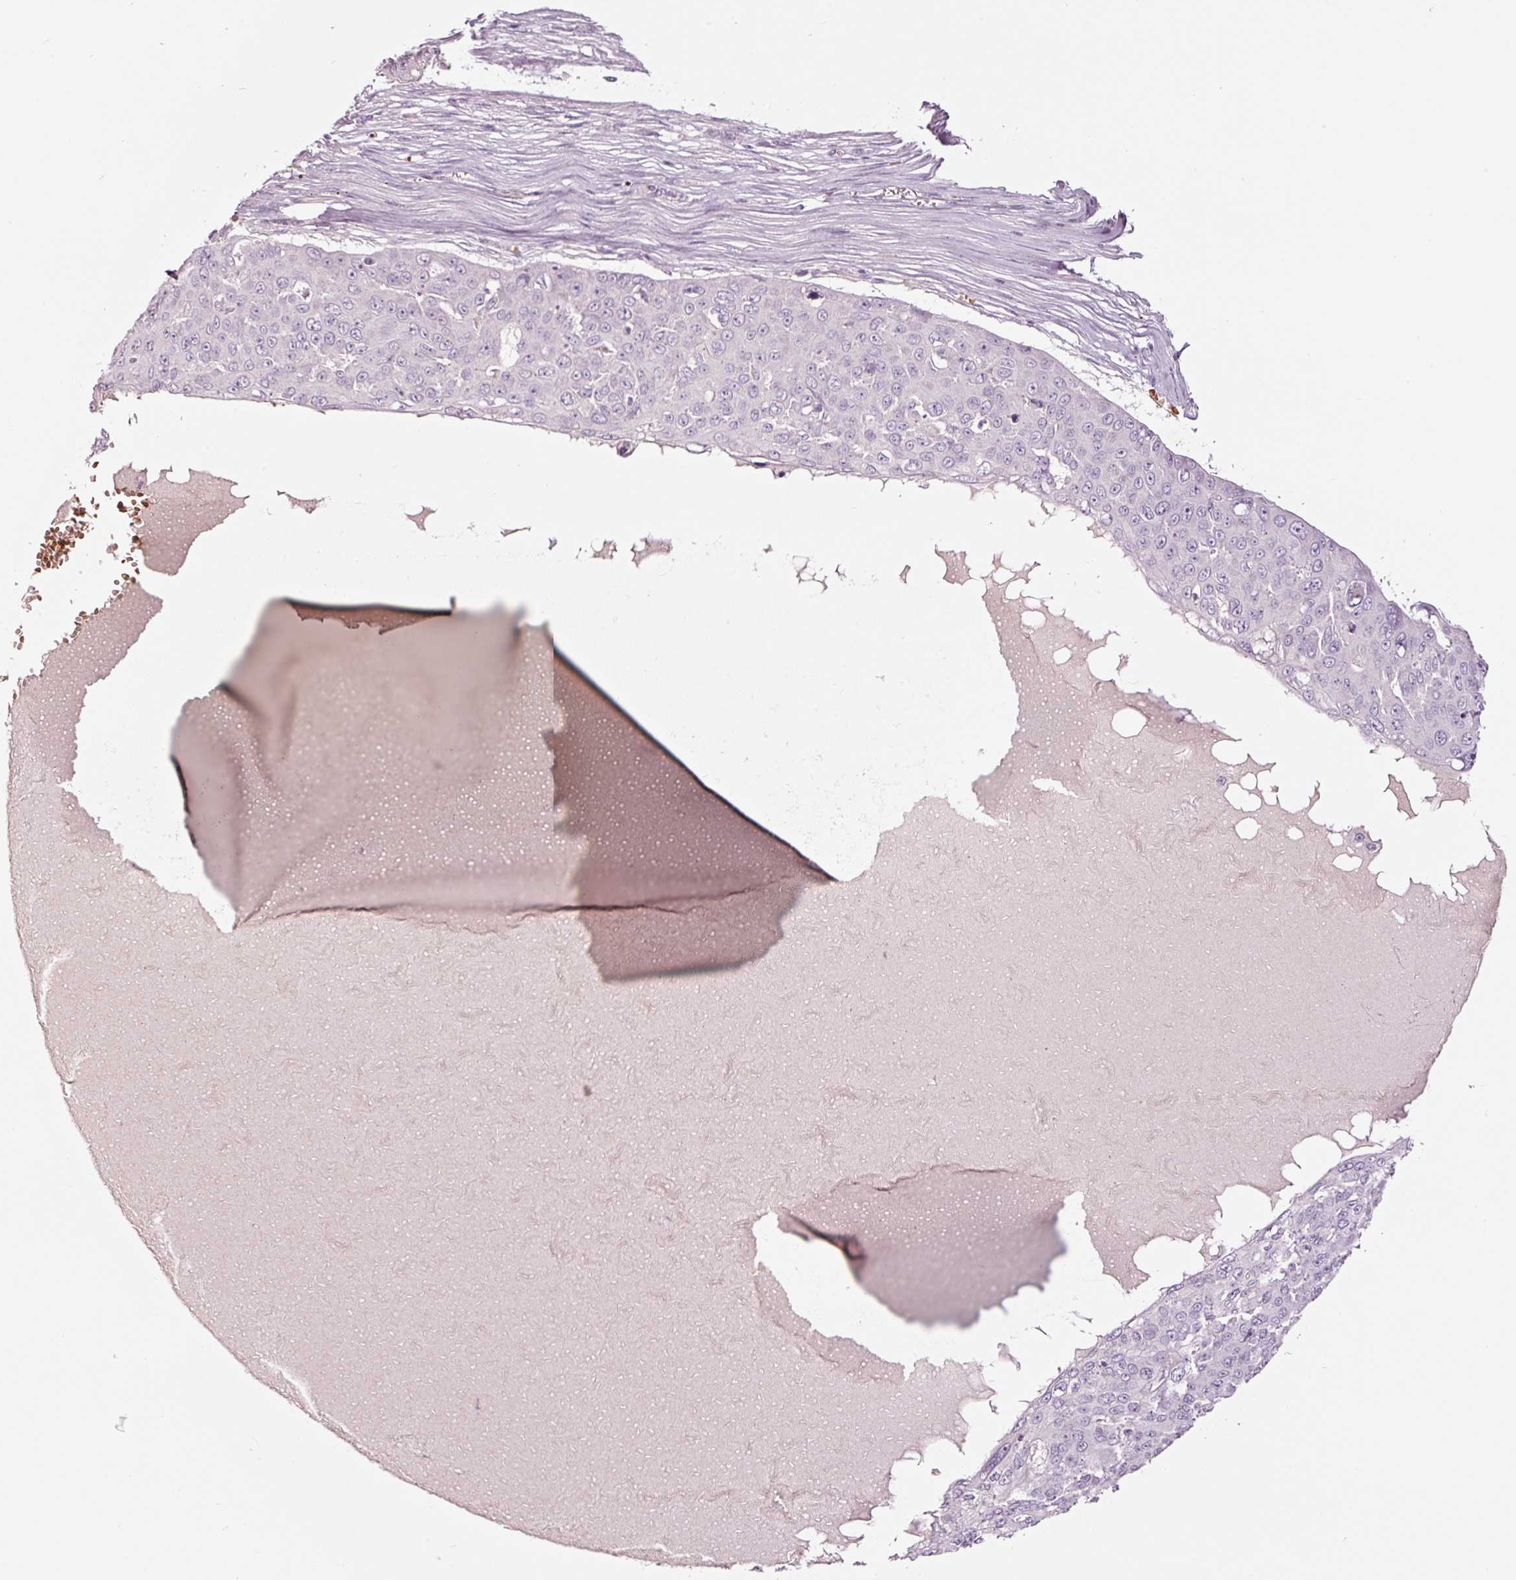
{"staining": {"intensity": "negative", "quantity": "none", "location": "none"}, "tissue": "skin cancer", "cell_type": "Tumor cells", "image_type": "cancer", "snomed": [{"axis": "morphology", "description": "Squamous cell carcinoma, NOS"}, {"axis": "topography", "description": "Skin"}], "caption": "Immunohistochemical staining of skin cancer demonstrates no significant positivity in tumor cells.", "gene": "LDHAL6B", "patient": {"sex": "male", "age": 71}}